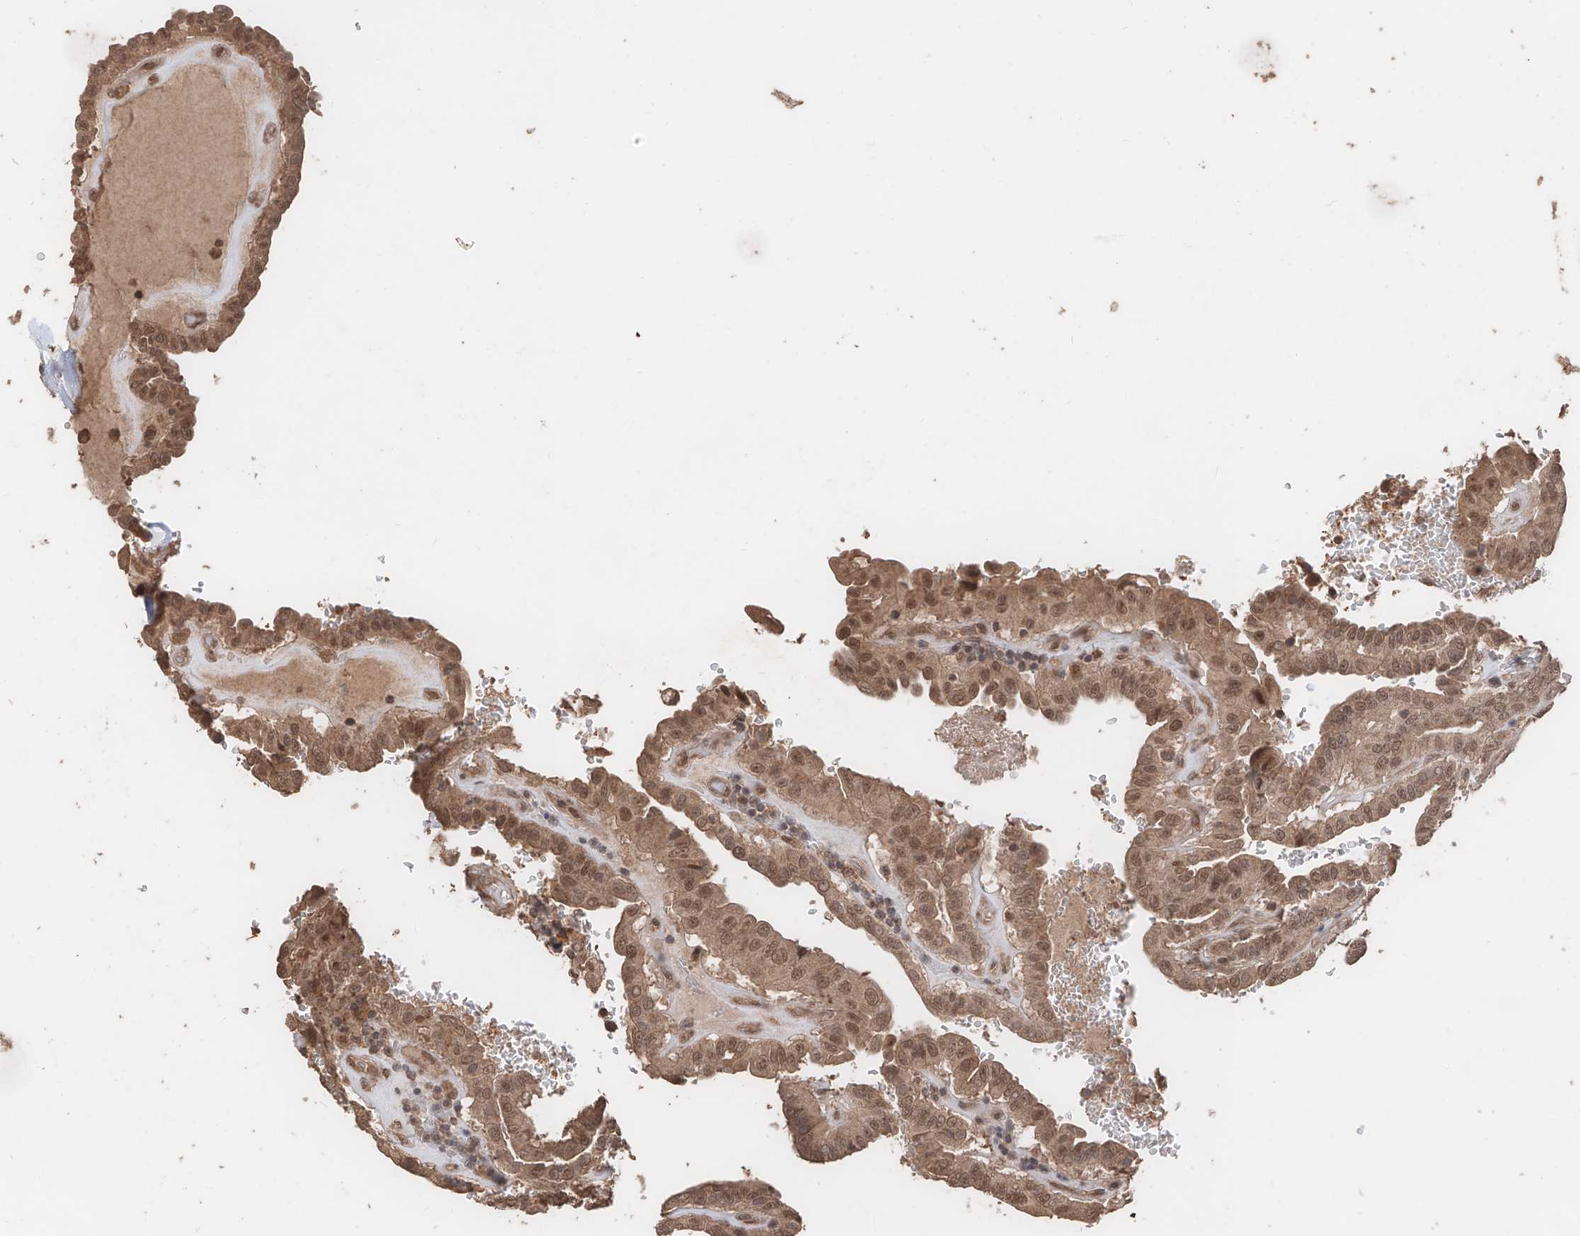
{"staining": {"intensity": "moderate", "quantity": ">75%", "location": "cytoplasmic/membranous,nuclear"}, "tissue": "thyroid cancer", "cell_type": "Tumor cells", "image_type": "cancer", "snomed": [{"axis": "morphology", "description": "Papillary adenocarcinoma, NOS"}, {"axis": "topography", "description": "Thyroid gland"}], "caption": "Thyroid cancer (papillary adenocarcinoma) stained for a protein reveals moderate cytoplasmic/membranous and nuclear positivity in tumor cells. (Stains: DAB in brown, nuclei in blue, Microscopy: brightfield microscopy at high magnification).", "gene": "FAM135A", "patient": {"sex": "male", "age": 77}}